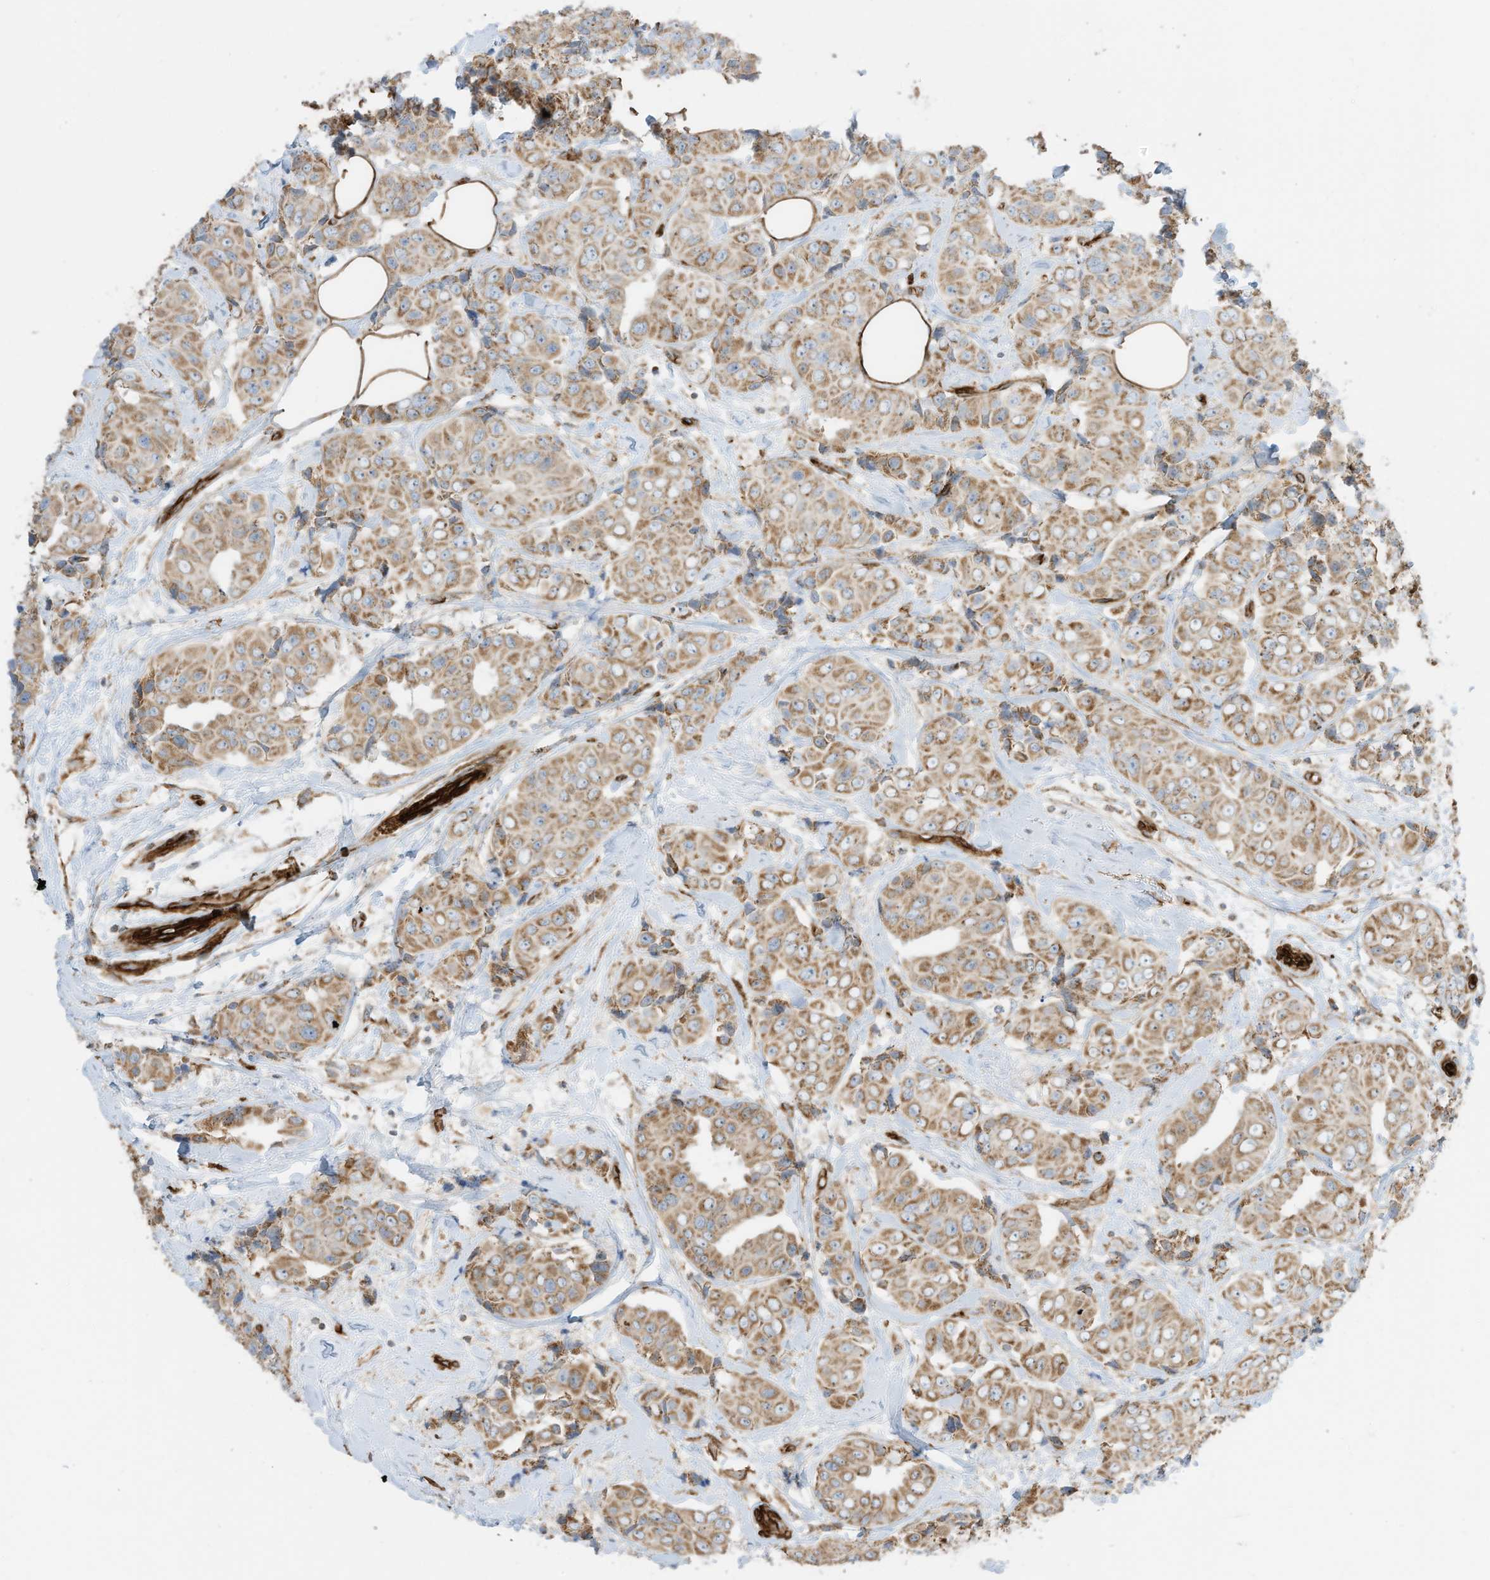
{"staining": {"intensity": "moderate", "quantity": ">75%", "location": "cytoplasmic/membranous"}, "tissue": "breast cancer", "cell_type": "Tumor cells", "image_type": "cancer", "snomed": [{"axis": "morphology", "description": "Normal tissue, NOS"}, {"axis": "morphology", "description": "Duct carcinoma"}, {"axis": "topography", "description": "Breast"}], "caption": "The photomicrograph displays a brown stain indicating the presence of a protein in the cytoplasmic/membranous of tumor cells in breast cancer (infiltrating ductal carcinoma).", "gene": "ABCB7", "patient": {"sex": "female", "age": 39}}